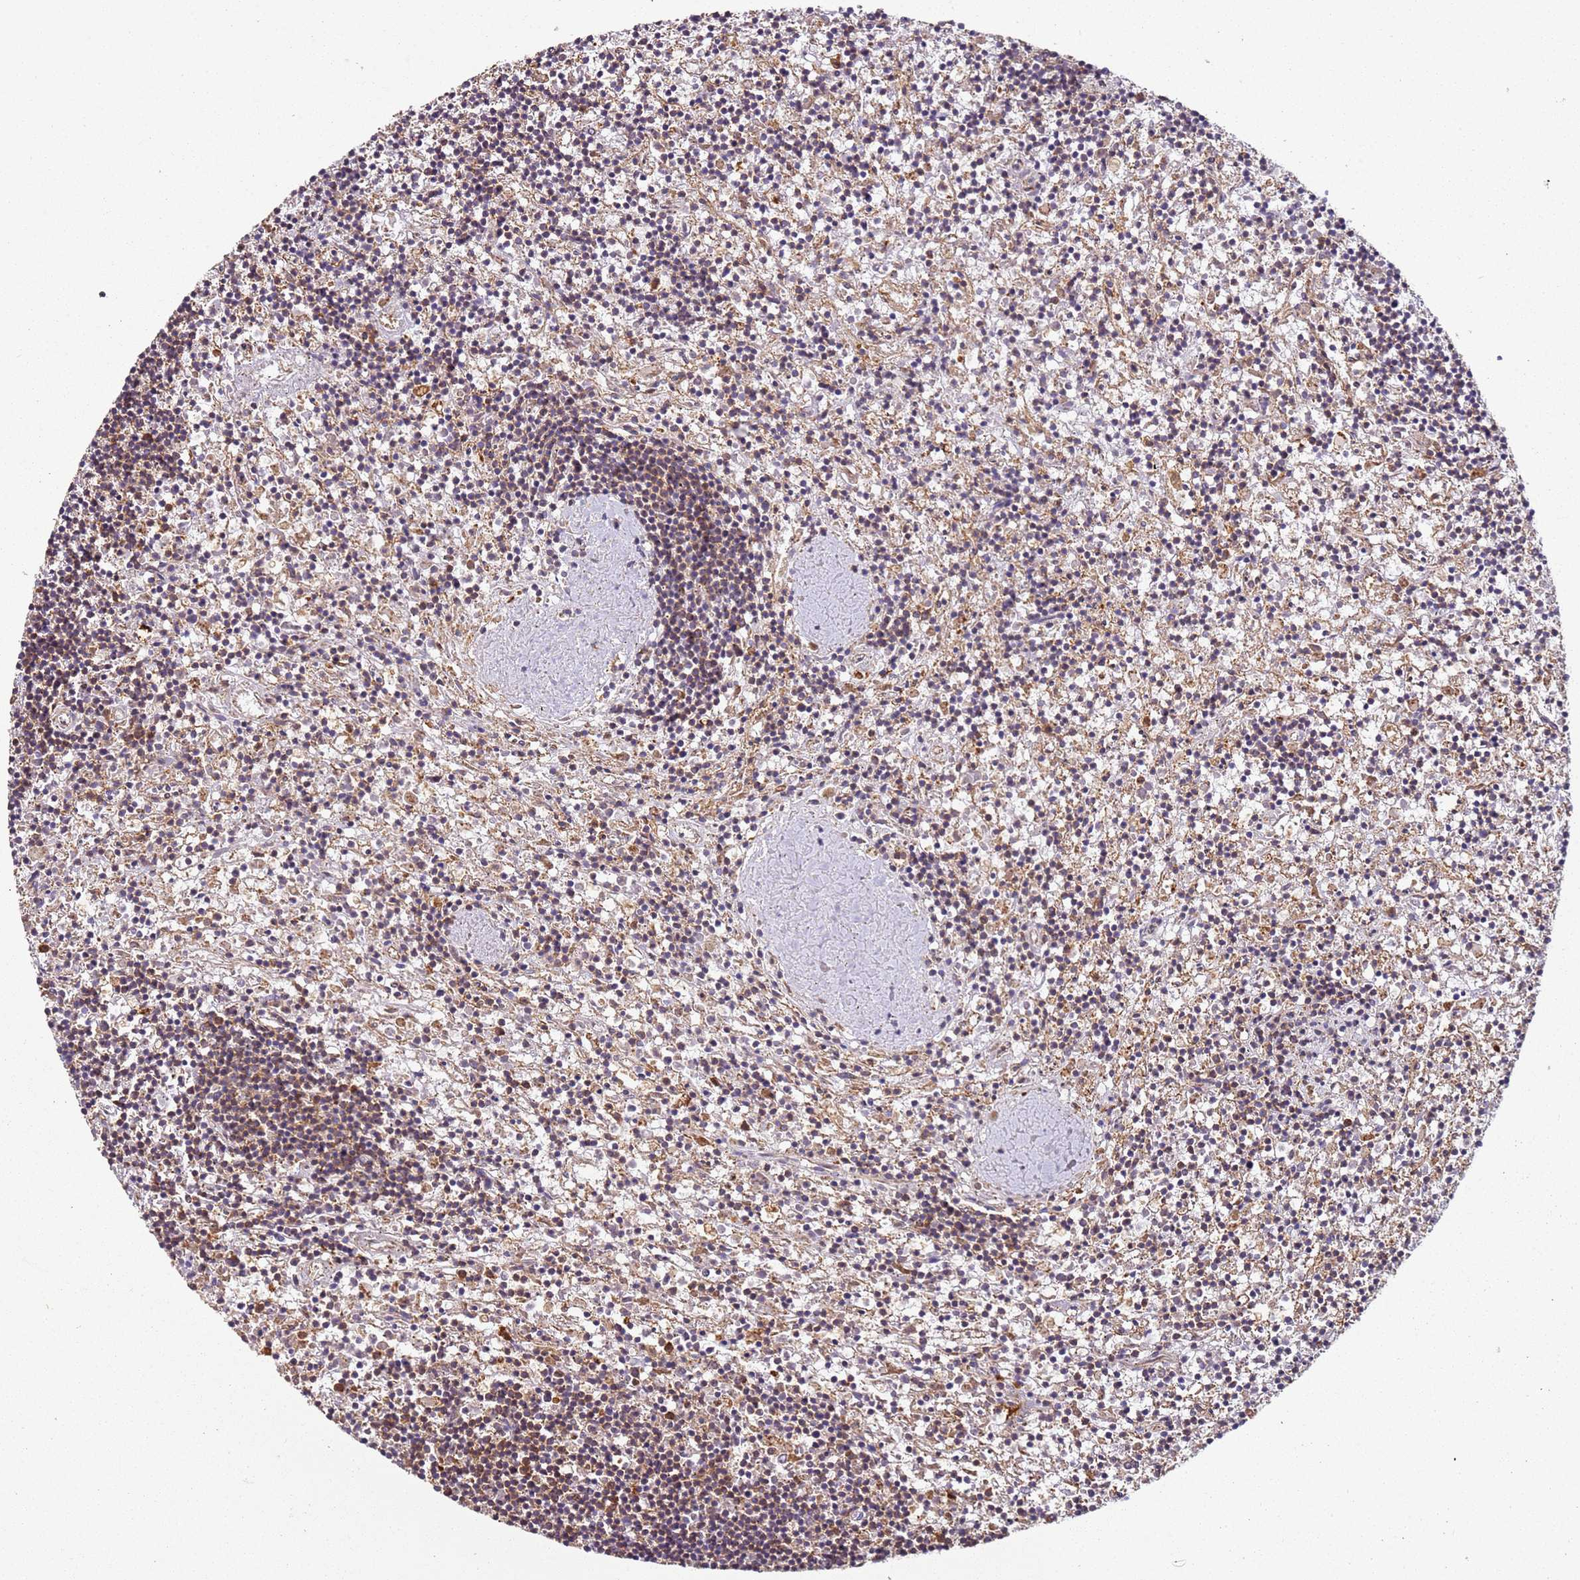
{"staining": {"intensity": "weak", "quantity": "25%-75%", "location": "cytoplasmic/membranous"}, "tissue": "lymphoma", "cell_type": "Tumor cells", "image_type": "cancer", "snomed": [{"axis": "morphology", "description": "Malignant lymphoma, non-Hodgkin's type, Low grade"}, {"axis": "topography", "description": "Spleen"}], "caption": "Human low-grade malignant lymphoma, non-Hodgkin's type stained for a protein (brown) shows weak cytoplasmic/membranous positive staining in about 25%-75% of tumor cells.", "gene": "RMND5A", "patient": {"sex": "male", "age": 76}}